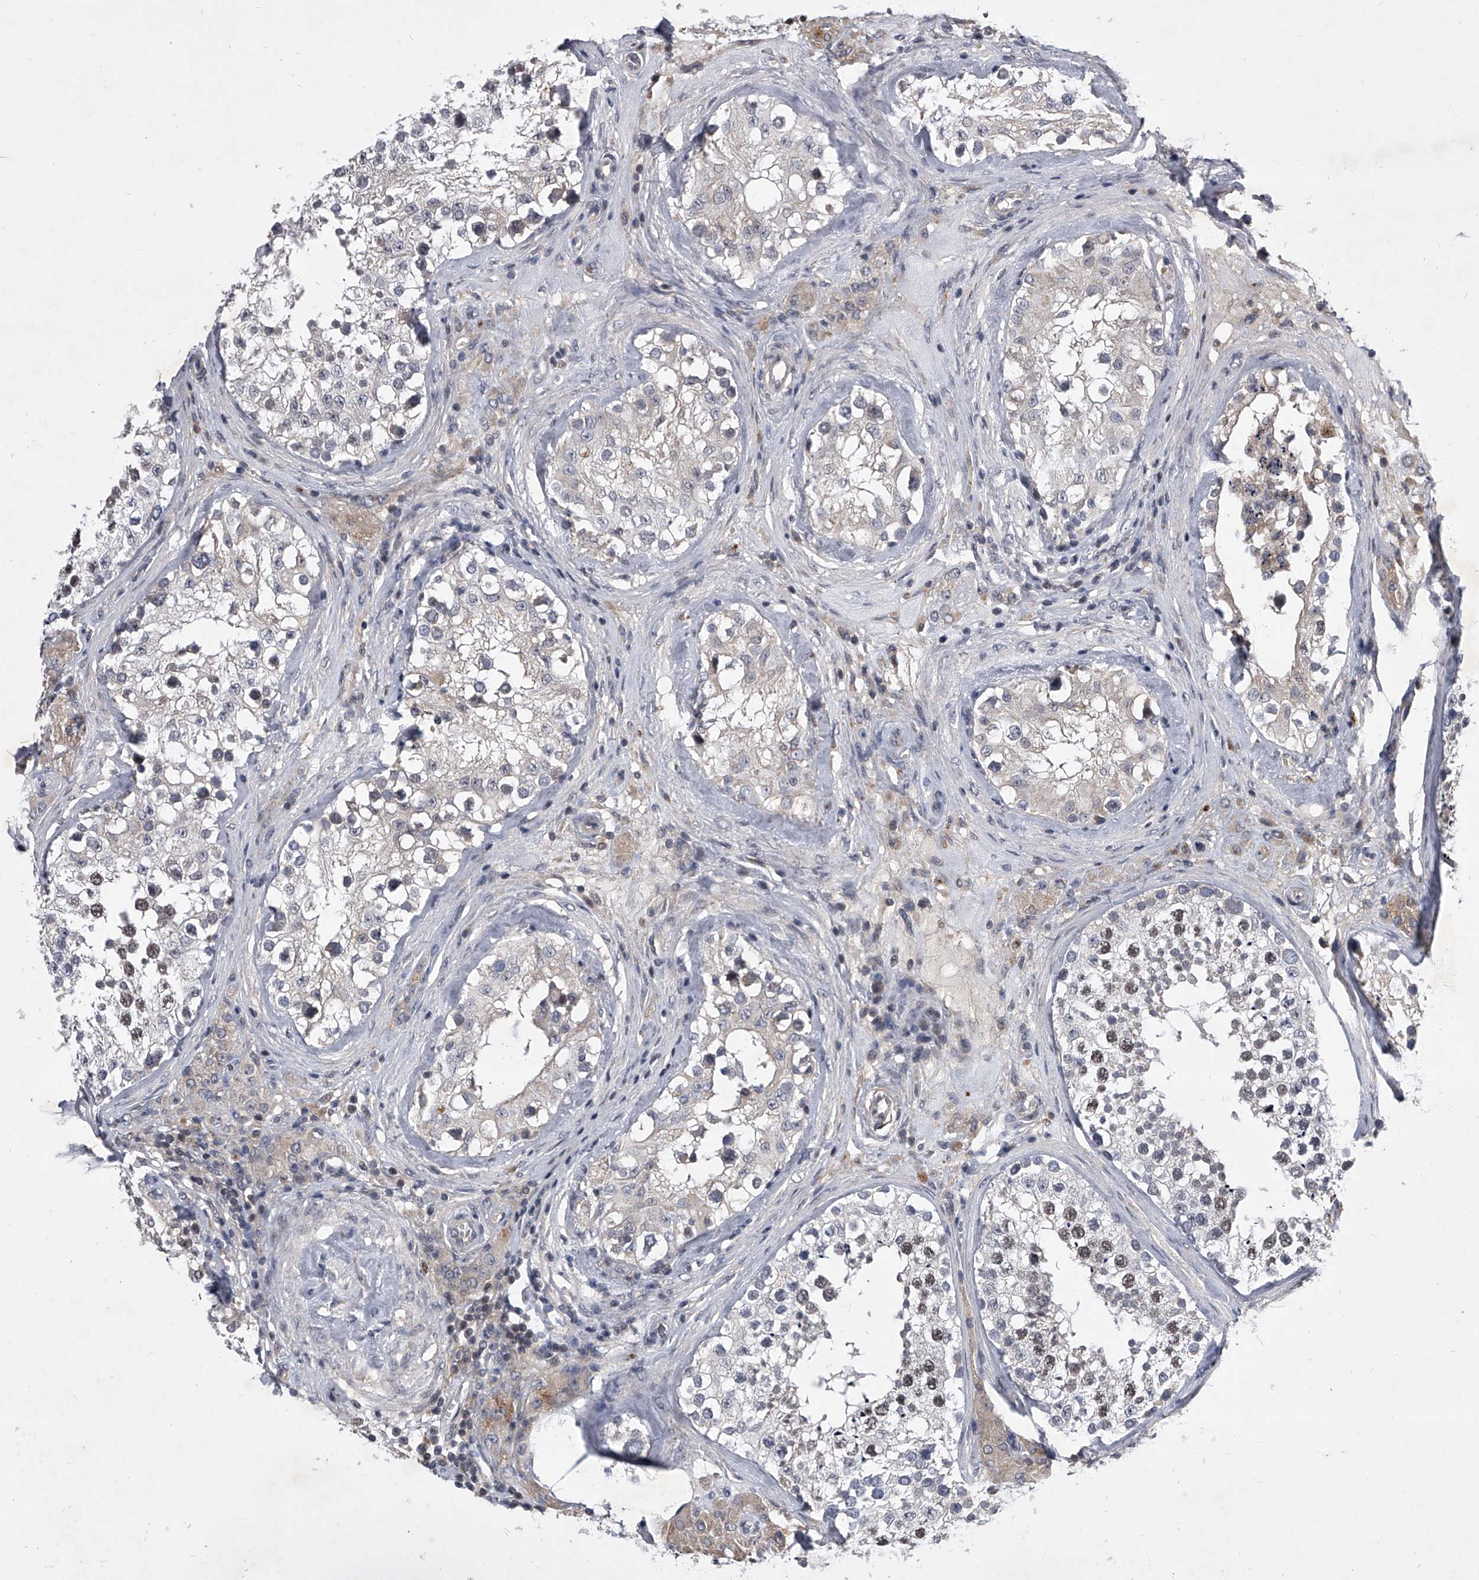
{"staining": {"intensity": "moderate", "quantity": "25%-75%", "location": "nuclear"}, "tissue": "testis", "cell_type": "Cells in seminiferous ducts", "image_type": "normal", "snomed": [{"axis": "morphology", "description": "Normal tissue, NOS"}, {"axis": "topography", "description": "Testis"}], "caption": "About 25%-75% of cells in seminiferous ducts in normal testis demonstrate moderate nuclear protein expression as visualized by brown immunohistochemical staining.", "gene": "ZNF76", "patient": {"sex": "male", "age": 46}}